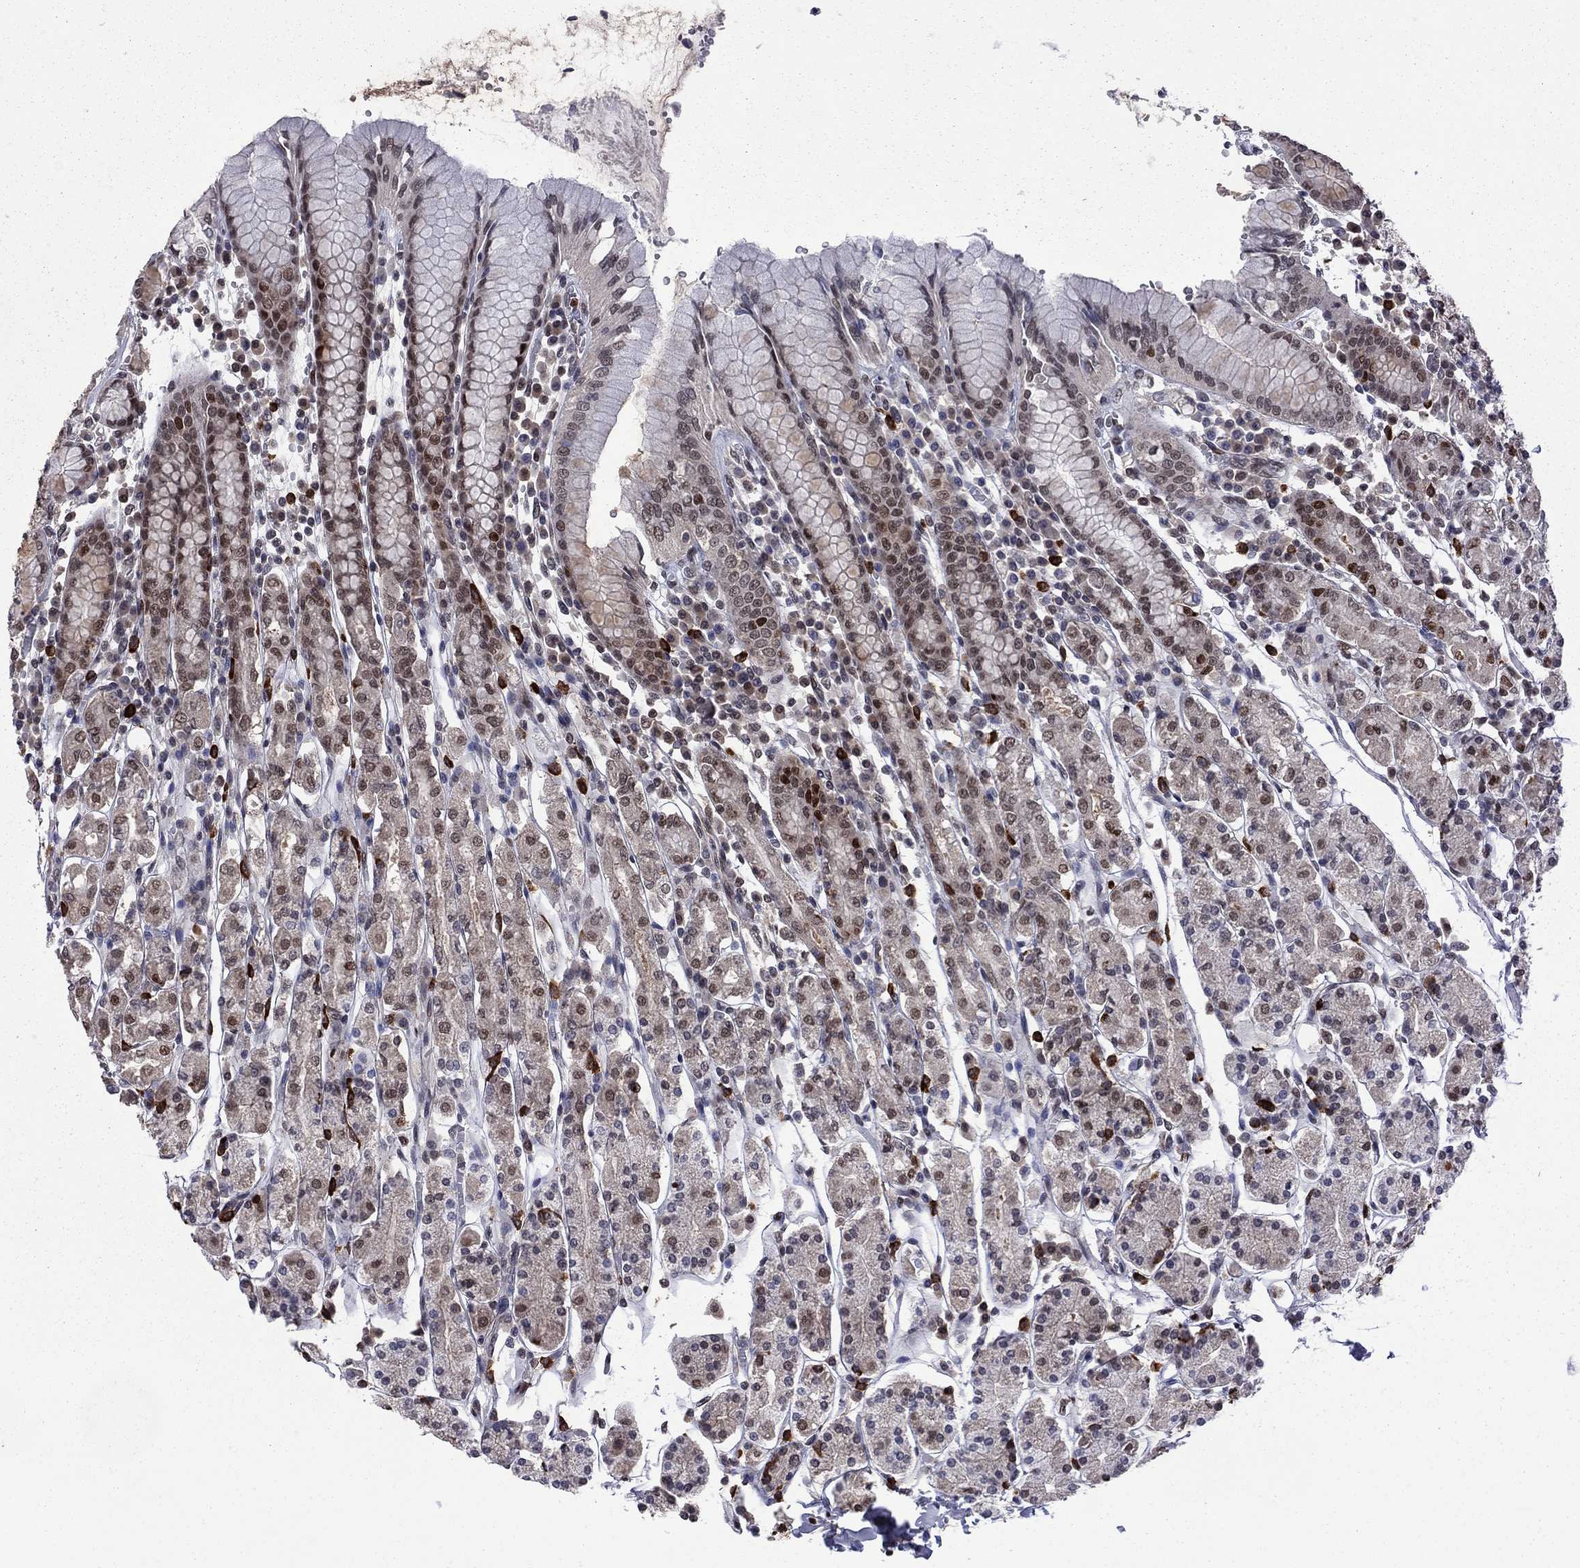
{"staining": {"intensity": "strong", "quantity": "25%-75%", "location": "nuclear"}, "tissue": "stomach", "cell_type": "Glandular cells", "image_type": "normal", "snomed": [{"axis": "morphology", "description": "Normal tissue, NOS"}, {"axis": "topography", "description": "Stomach, upper"}, {"axis": "topography", "description": "Stomach"}], "caption": "DAB (3,3'-diaminobenzidine) immunohistochemical staining of unremarkable human stomach reveals strong nuclear protein expression in about 25%-75% of glandular cells.", "gene": "MED25", "patient": {"sex": "male", "age": 62}}